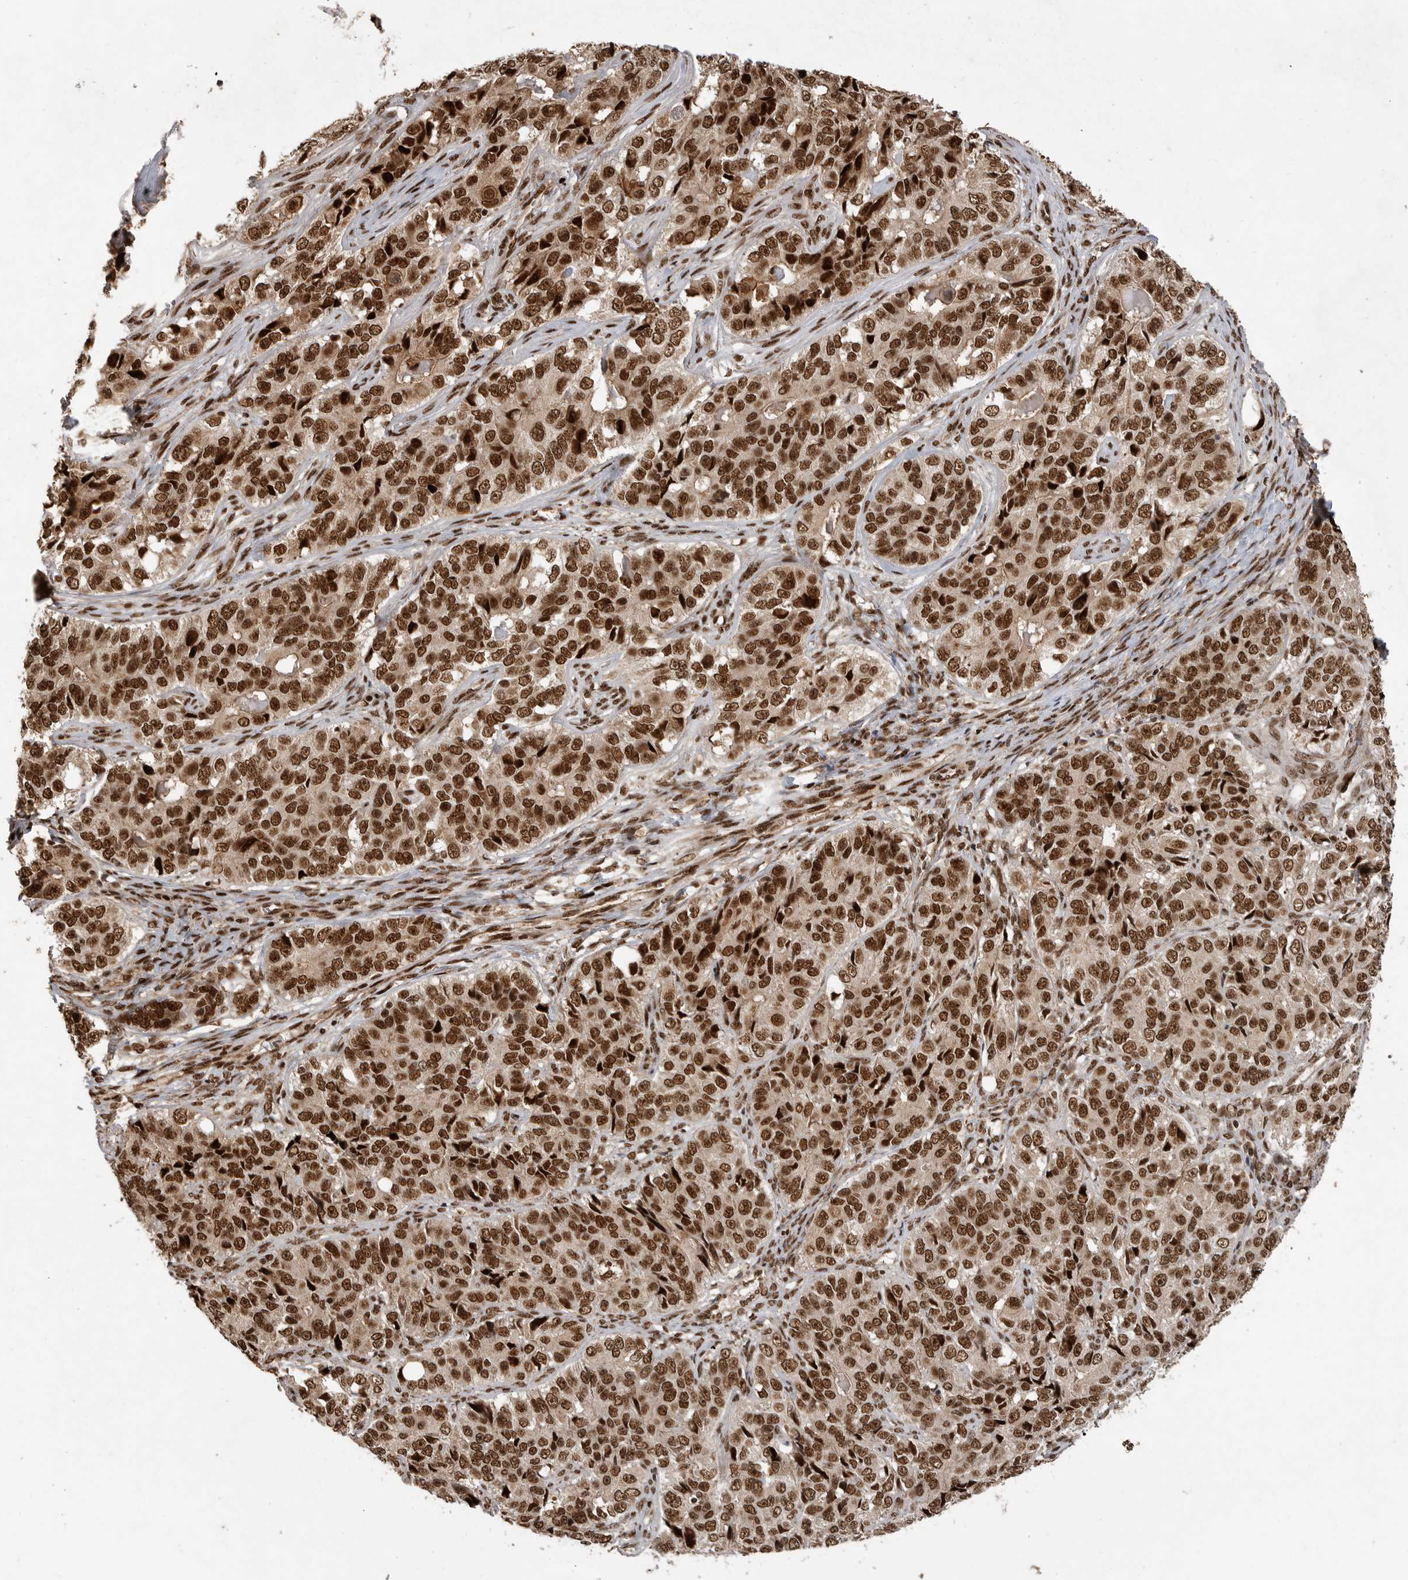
{"staining": {"intensity": "strong", "quantity": ">75%", "location": "nuclear"}, "tissue": "ovarian cancer", "cell_type": "Tumor cells", "image_type": "cancer", "snomed": [{"axis": "morphology", "description": "Carcinoma, endometroid"}, {"axis": "topography", "description": "Ovary"}], "caption": "The histopathology image reveals a brown stain indicating the presence of a protein in the nuclear of tumor cells in ovarian cancer.", "gene": "PPP1R8", "patient": {"sex": "female", "age": 51}}